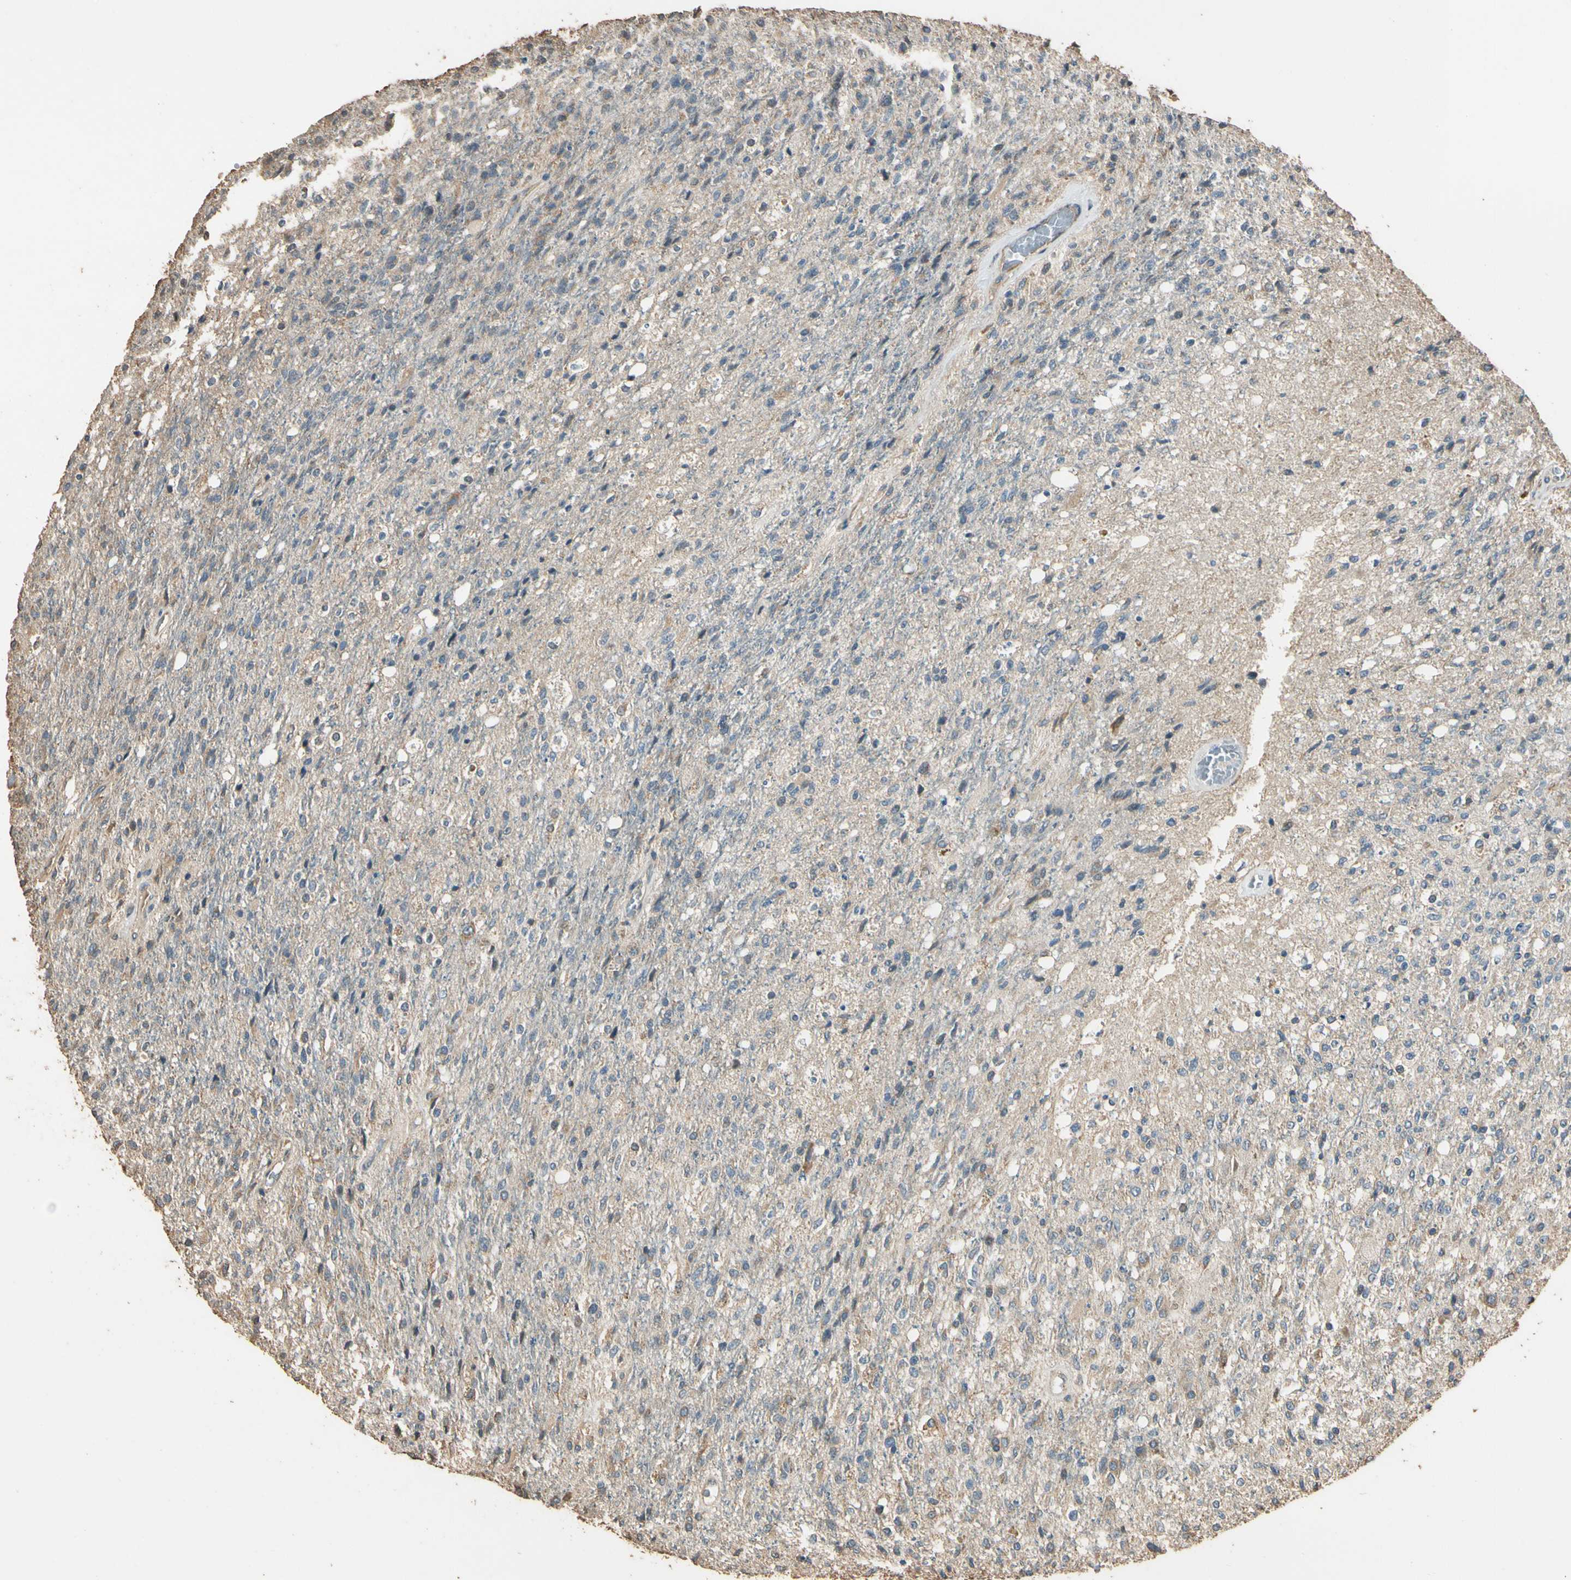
{"staining": {"intensity": "moderate", "quantity": "25%-75%", "location": "cytoplasmic/membranous"}, "tissue": "glioma", "cell_type": "Tumor cells", "image_type": "cancer", "snomed": [{"axis": "morphology", "description": "Normal tissue, NOS"}, {"axis": "morphology", "description": "Glioma, malignant, High grade"}, {"axis": "topography", "description": "Cerebral cortex"}], "caption": "Moderate cytoplasmic/membranous expression is appreciated in approximately 25%-75% of tumor cells in glioma.", "gene": "STX18", "patient": {"sex": "male", "age": 77}}